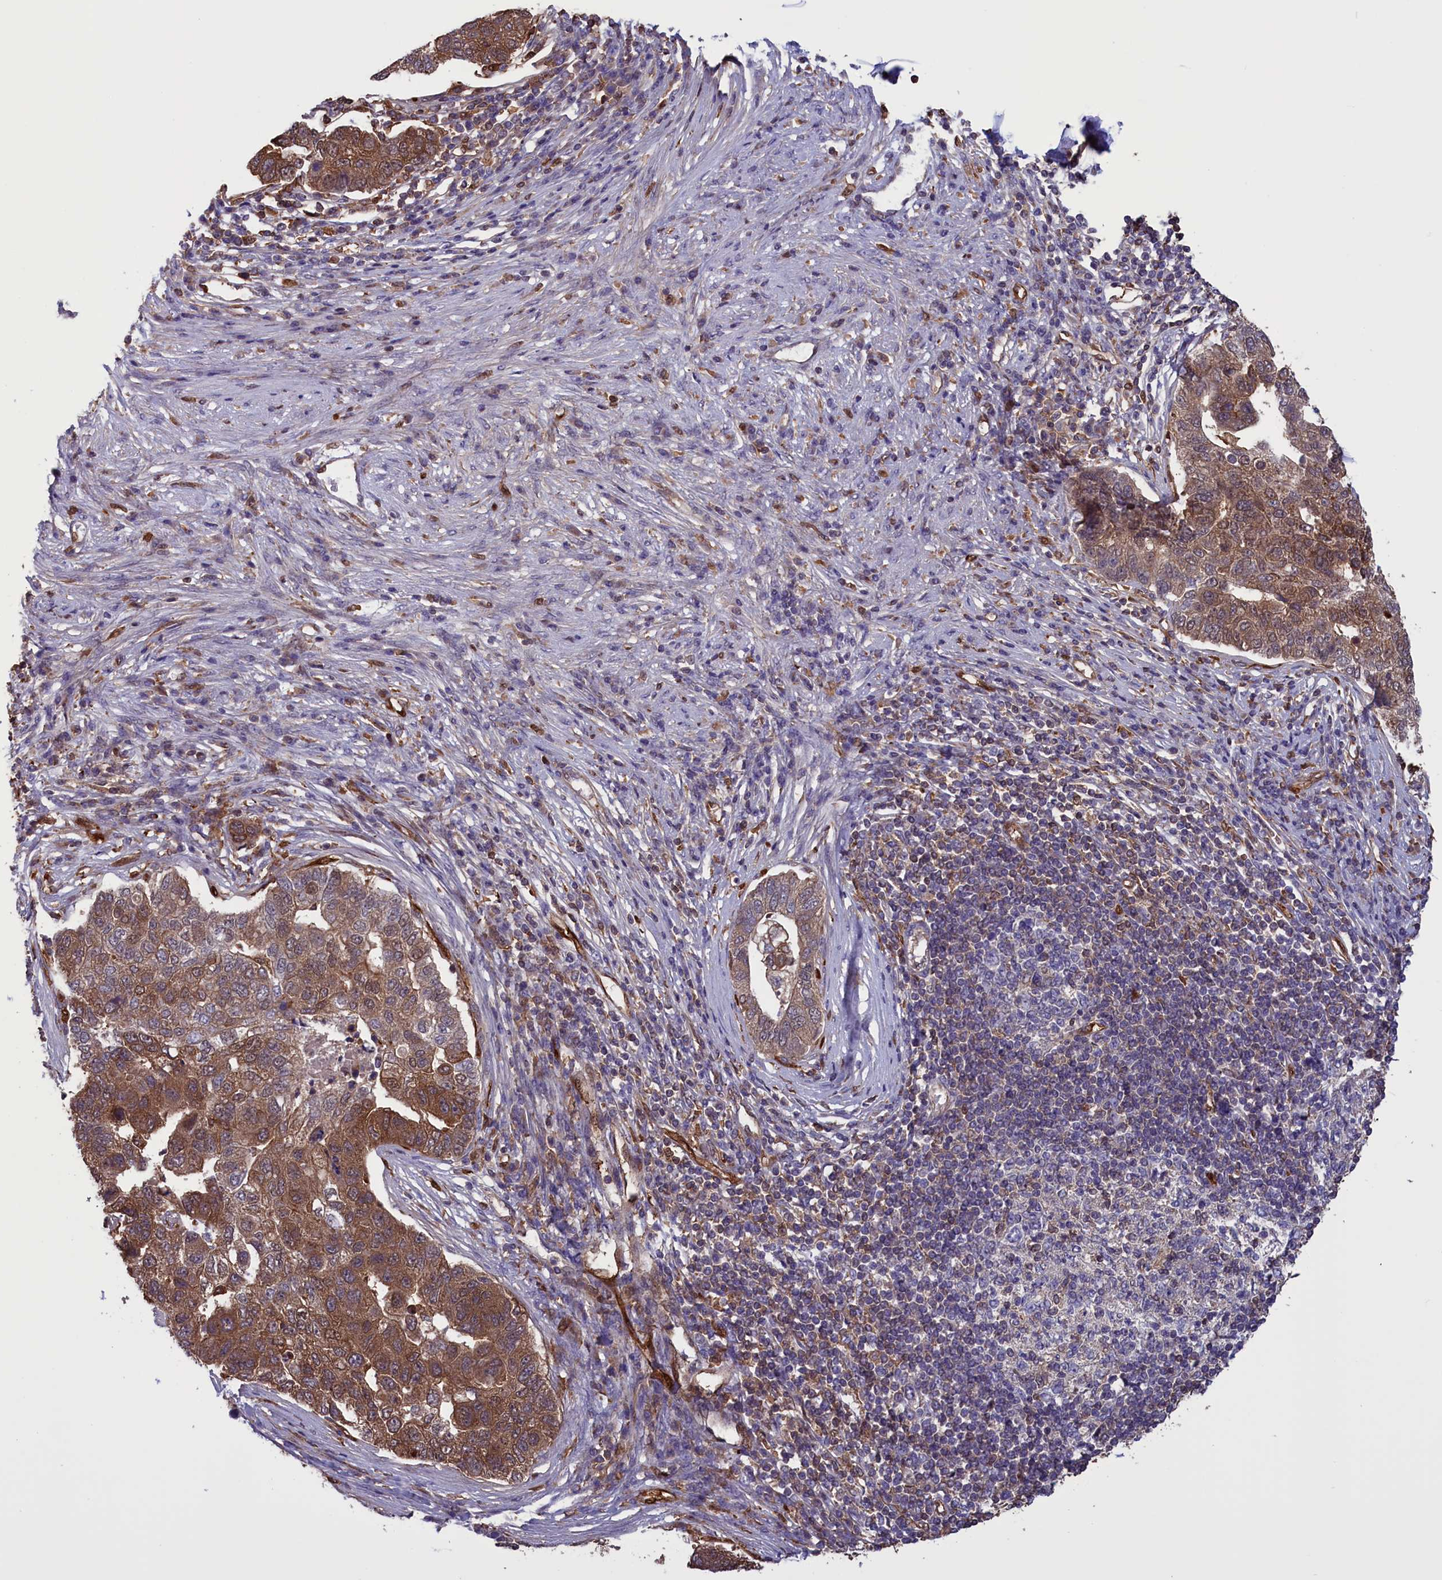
{"staining": {"intensity": "moderate", "quantity": ">75%", "location": "cytoplasmic/membranous"}, "tissue": "pancreatic cancer", "cell_type": "Tumor cells", "image_type": "cancer", "snomed": [{"axis": "morphology", "description": "Adenocarcinoma, NOS"}, {"axis": "topography", "description": "Pancreas"}], "caption": "Immunohistochemistry staining of adenocarcinoma (pancreatic), which demonstrates medium levels of moderate cytoplasmic/membranous staining in about >75% of tumor cells indicating moderate cytoplasmic/membranous protein staining. The staining was performed using DAB (brown) for protein detection and nuclei were counterstained in hematoxylin (blue).", "gene": "ARHGAP18", "patient": {"sex": "female", "age": 61}}